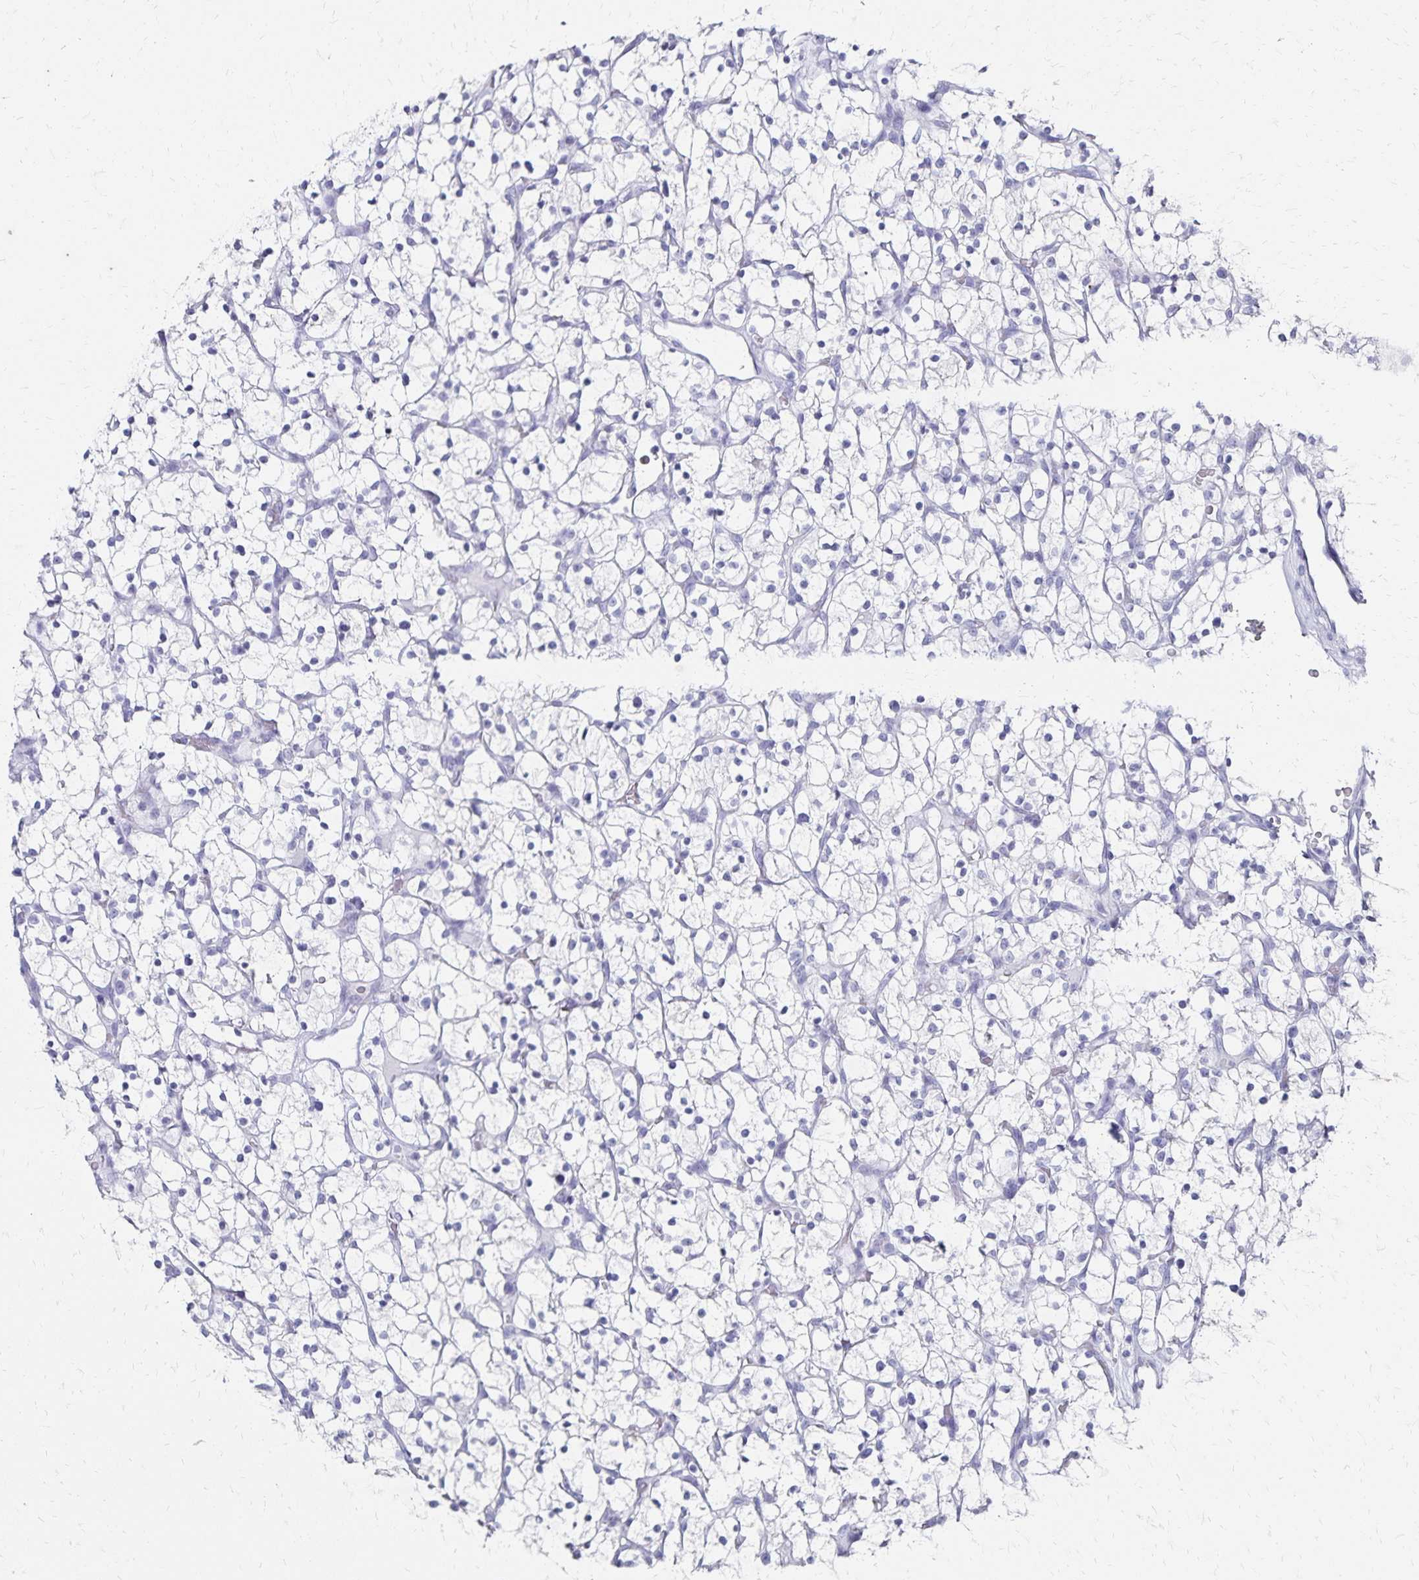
{"staining": {"intensity": "negative", "quantity": "none", "location": "none"}, "tissue": "renal cancer", "cell_type": "Tumor cells", "image_type": "cancer", "snomed": [{"axis": "morphology", "description": "Adenocarcinoma, NOS"}, {"axis": "topography", "description": "Kidney"}], "caption": "IHC image of neoplastic tissue: human adenocarcinoma (renal) stained with DAB (3,3'-diaminobenzidine) shows no significant protein staining in tumor cells. (DAB (3,3'-diaminobenzidine) immunohistochemistry with hematoxylin counter stain).", "gene": "GIP", "patient": {"sex": "female", "age": 64}}